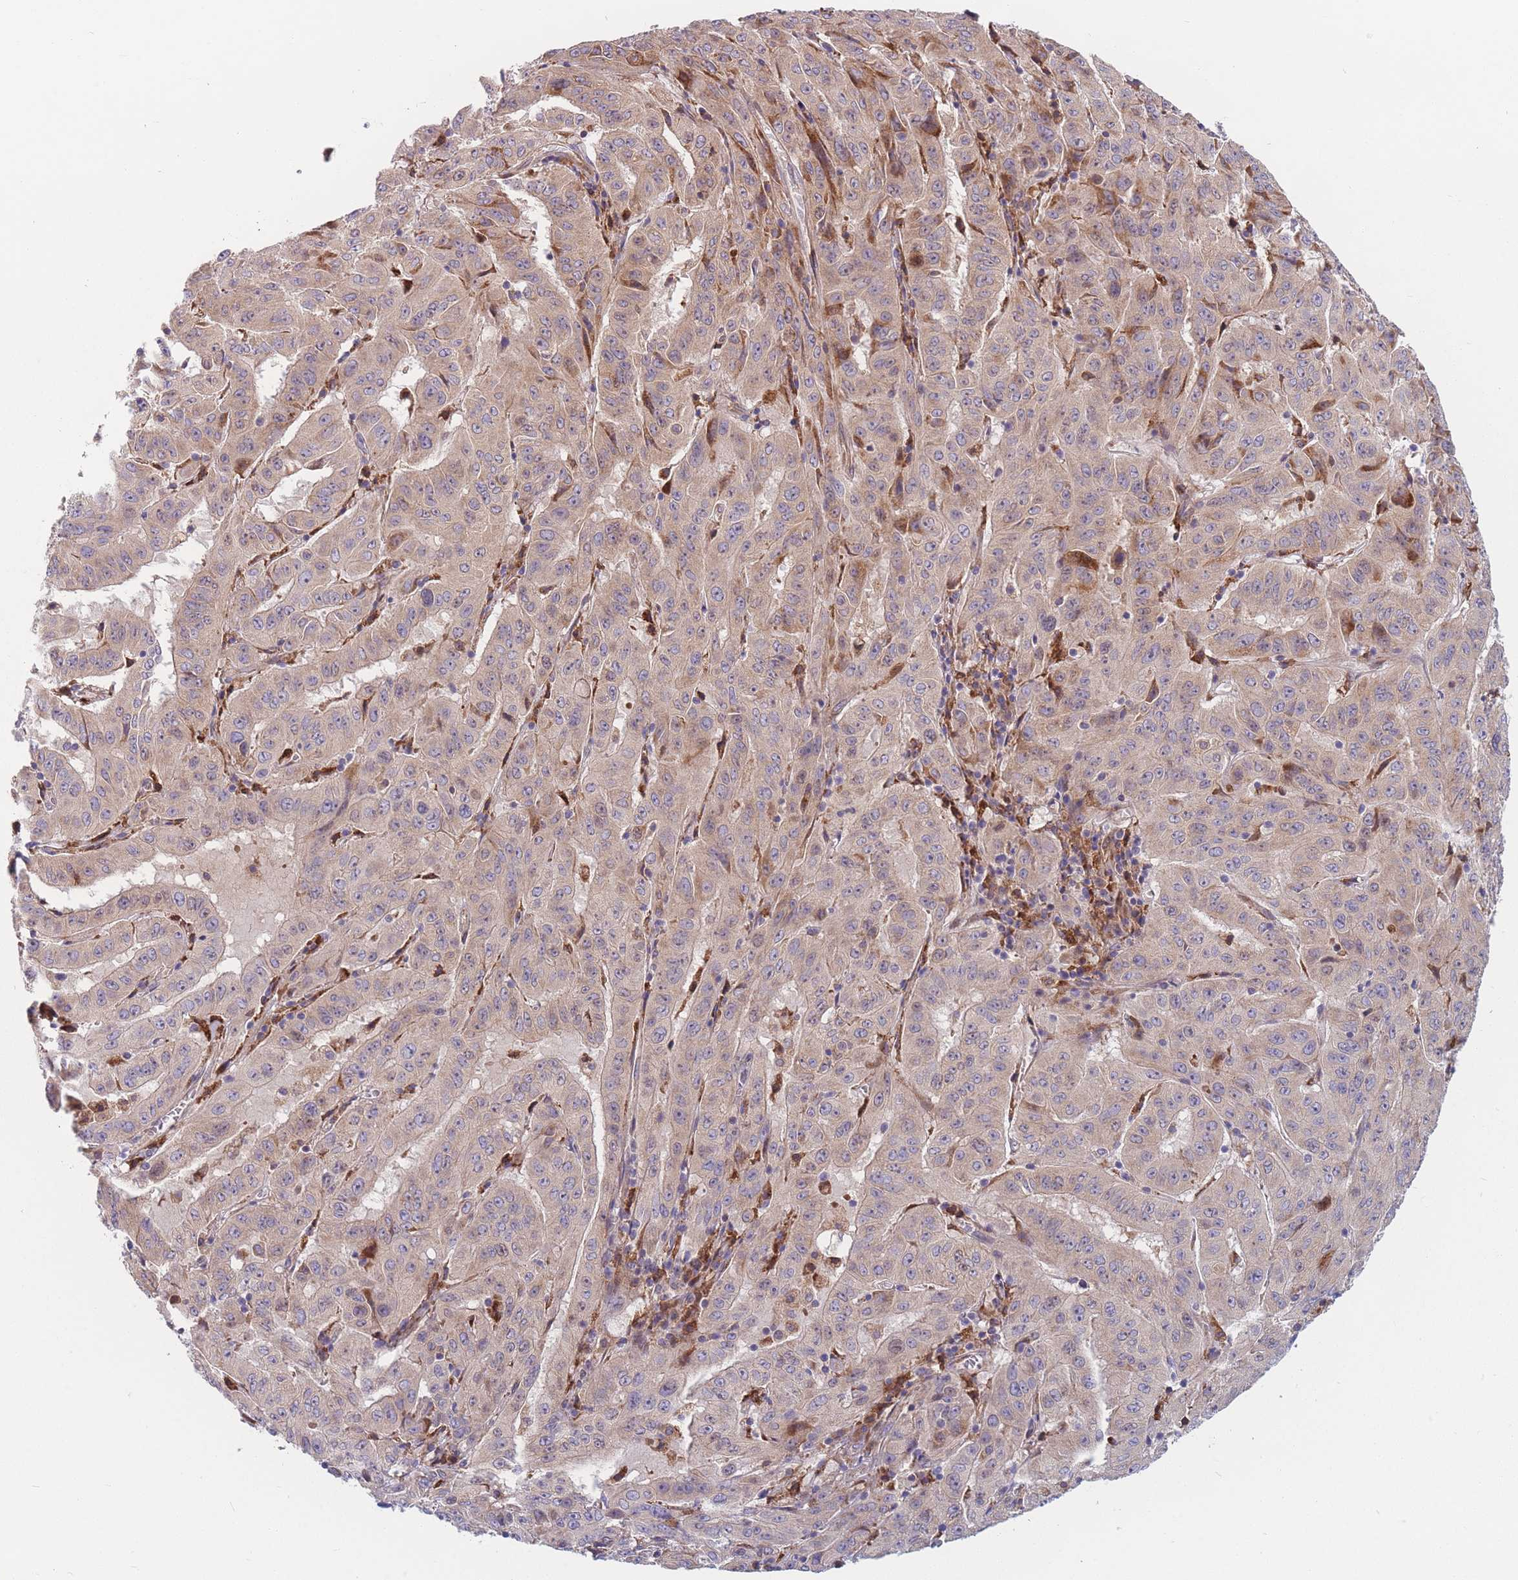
{"staining": {"intensity": "moderate", "quantity": "25%-75%", "location": "cytoplasmic/membranous"}, "tissue": "pancreatic cancer", "cell_type": "Tumor cells", "image_type": "cancer", "snomed": [{"axis": "morphology", "description": "Adenocarcinoma, NOS"}, {"axis": "topography", "description": "Pancreas"}], "caption": "Pancreatic cancer was stained to show a protein in brown. There is medium levels of moderate cytoplasmic/membranous positivity in about 25%-75% of tumor cells.", "gene": "TMEM131L", "patient": {"sex": "male", "age": 63}}